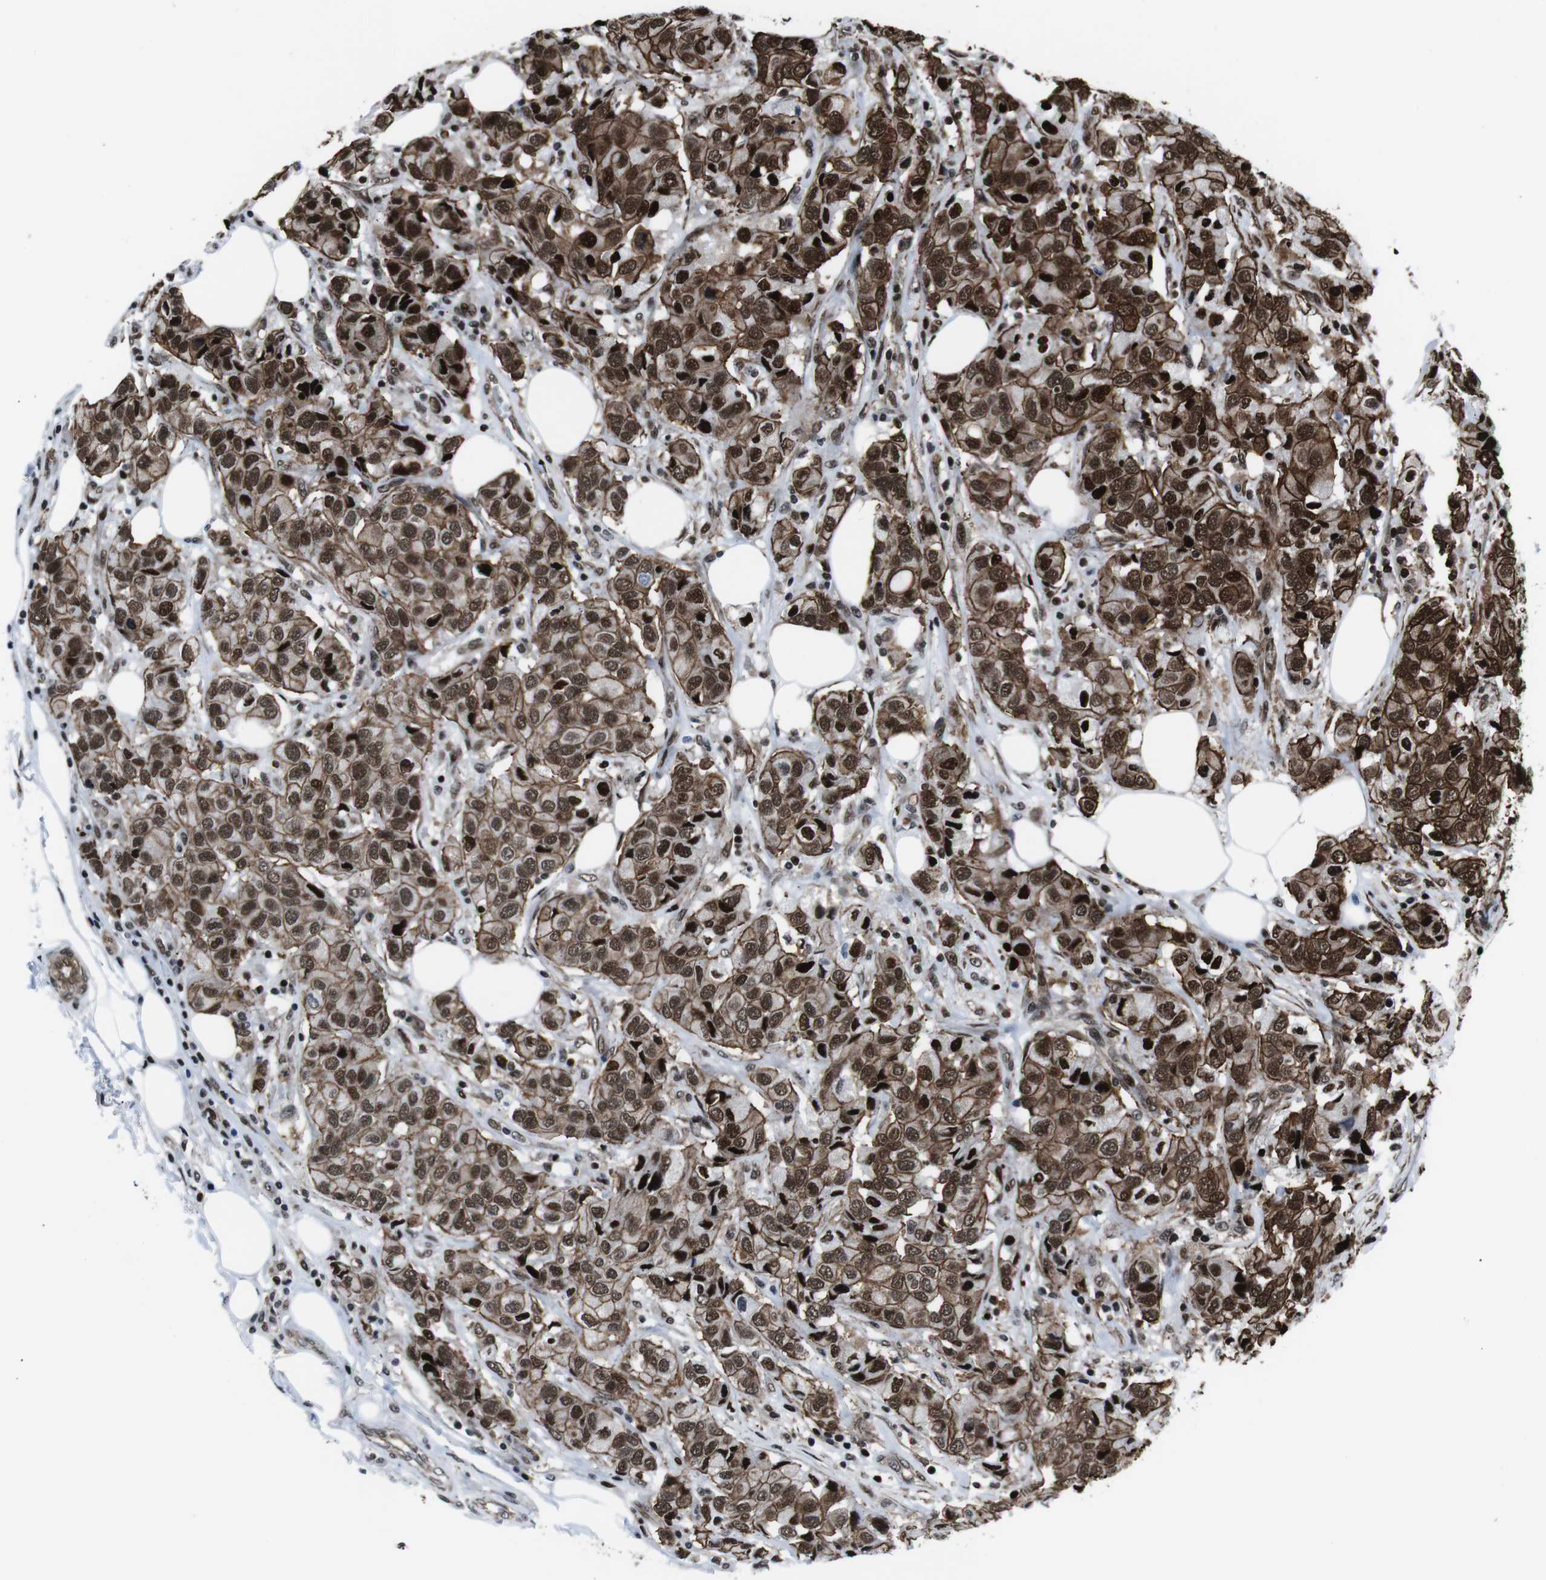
{"staining": {"intensity": "moderate", "quantity": ">75%", "location": "cytoplasmic/membranous,nuclear"}, "tissue": "breast cancer", "cell_type": "Tumor cells", "image_type": "cancer", "snomed": [{"axis": "morphology", "description": "Duct carcinoma"}, {"axis": "topography", "description": "Breast"}], "caption": "DAB (3,3'-diaminobenzidine) immunohistochemical staining of breast invasive ductal carcinoma reveals moderate cytoplasmic/membranous and nuclear protein staining in approximately >75% of tumor cells.", "gene": "HNRNPU", "patient": {"sex": "female", "age": 80}}